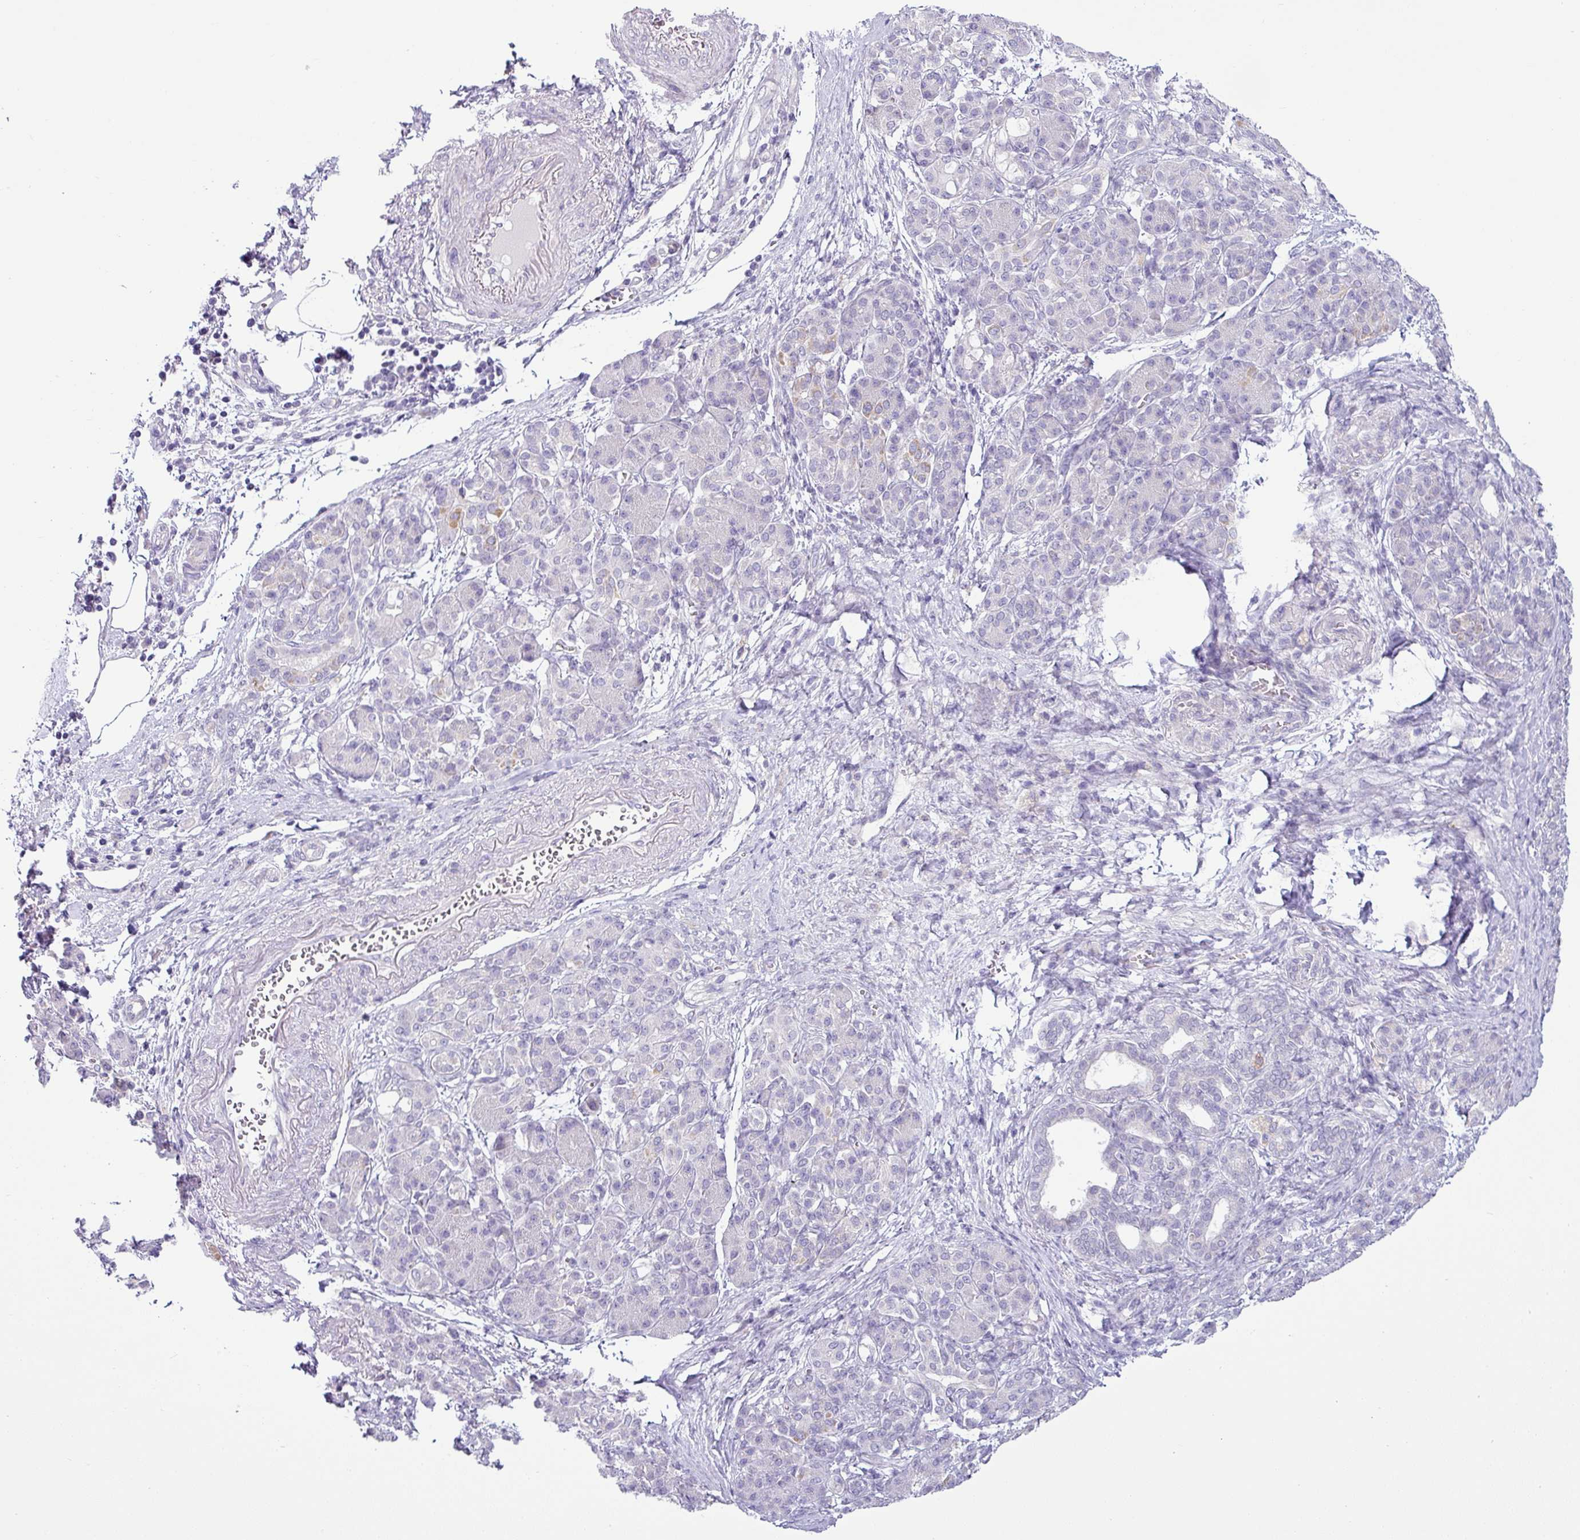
{"staining": {"intensity": "negative", "quantity": "none", "location": "none"}, "tissue": "pancreatic cancer", "cell_type": "Tumor cells", "image_type": "cancer", "snomed": [{"axis": "morphology", "description": "Adenocarcinoma, NOS"}, {"axis": "topography", "description": "Pancreas"}], "caption": "This is an immunohistochemistry (IHC) photomicrograph of pancreatic cancer (adenocarcinoma). There is no expression in tumor cells.", "gene": "HBEGF", "patient": {"sex": "female", "age": 55}}